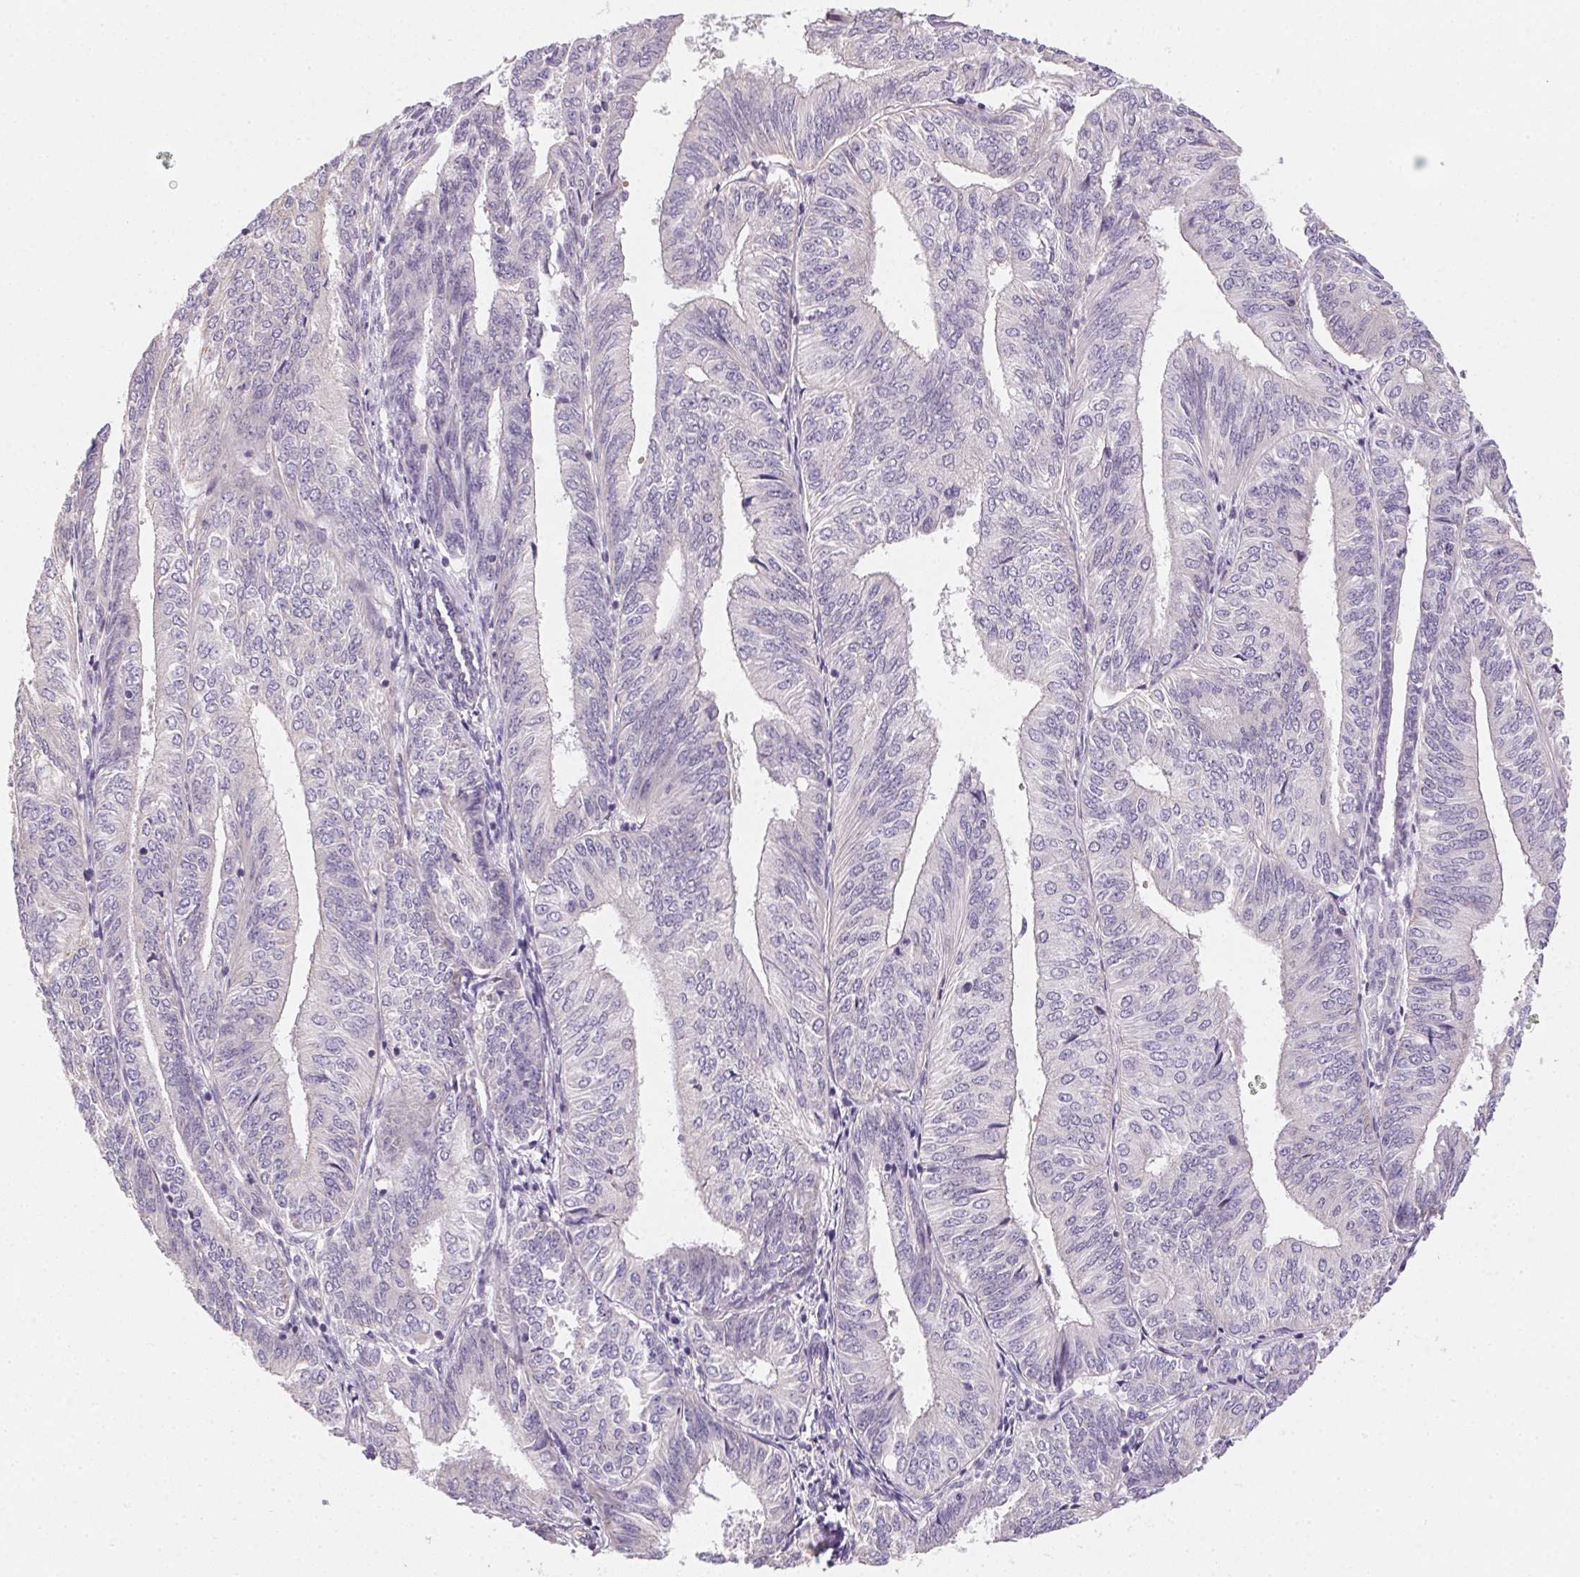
{"staining": {"intensity": "negative", "quantity": "none", "location": "none"}, "tissue": "endometrial cancer", "cell_type": "Tumor cells", "image_type": "cancer", "snomed": [{"axis": "morphology", "description": "Adenocarcinoma, NOS"}, {"axis": "topography", "description": "Endometrium"}], "caption": "DAB (3,3'-diaminobenzidine) immunohistochemical staining of adenocarcinoma (endometrial) exhibits no significant staining in tumor cells. (Immunohistochemistry (ihc), brightfield microscopy, high magnification).", "gene": "SMYD1", "patient": {"sex": "female", "age": 58}}